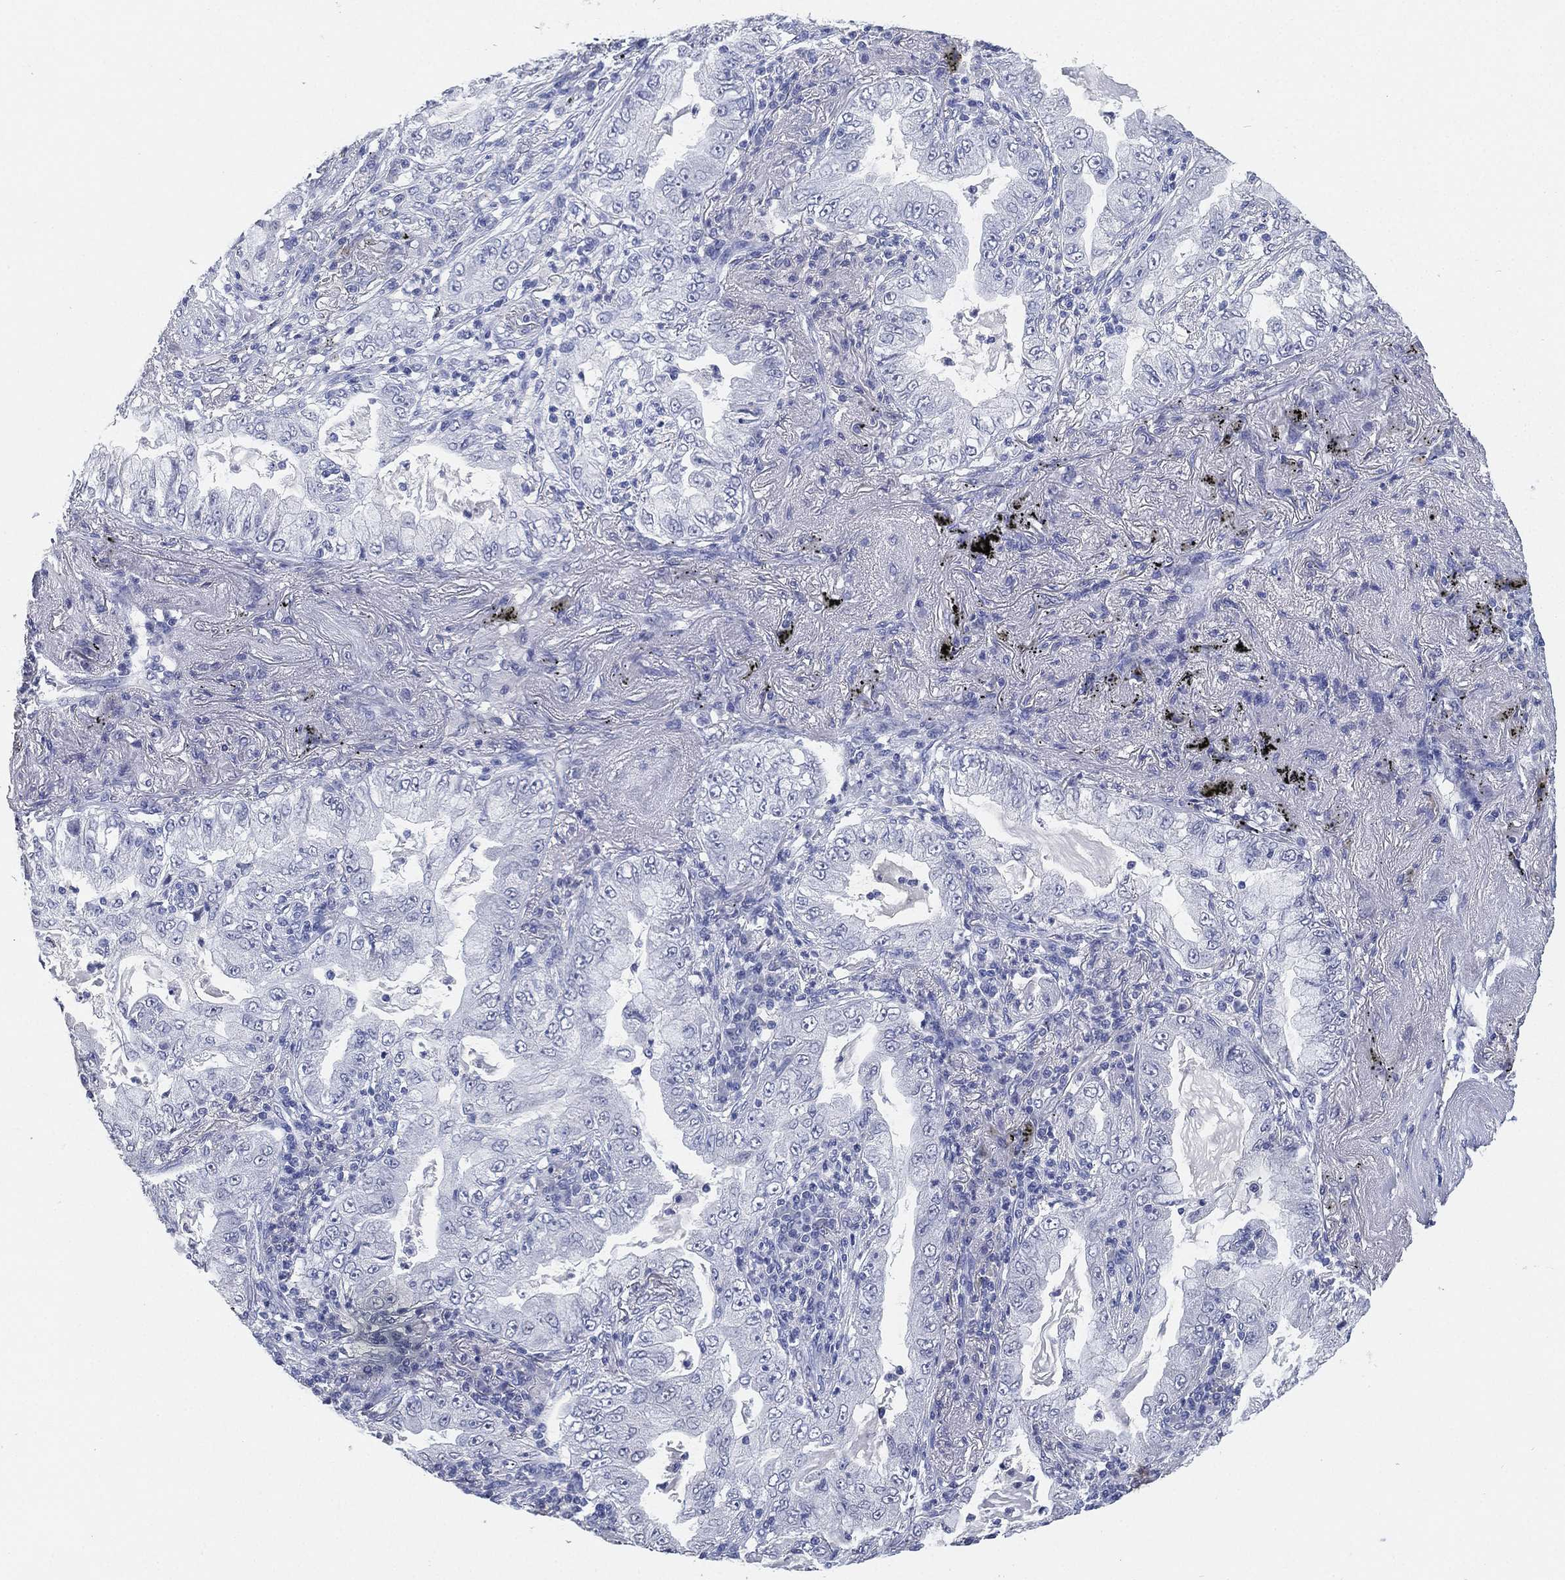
{"staining": {"intensity": "negative", "quantity": "none", "location": "none"}, "tissue": "lung cancer", "cell_type": "Tumor cells", "image_type": "cancer", "snomed": [{"axis": "morphology", "description": "Adenocarcinoma, NOS"}, {"axis": "topography", "description": "Lung"}], "caption": "A histopathology image of human lung adenocarcinoma is negative for staining in tumor cells. (Brightfield microscopy of DAB (3,3'-diaminobenzidine) IHC at high magnification).", "gene": "IYD", "patient": {"sex": "female", "age": 73}}